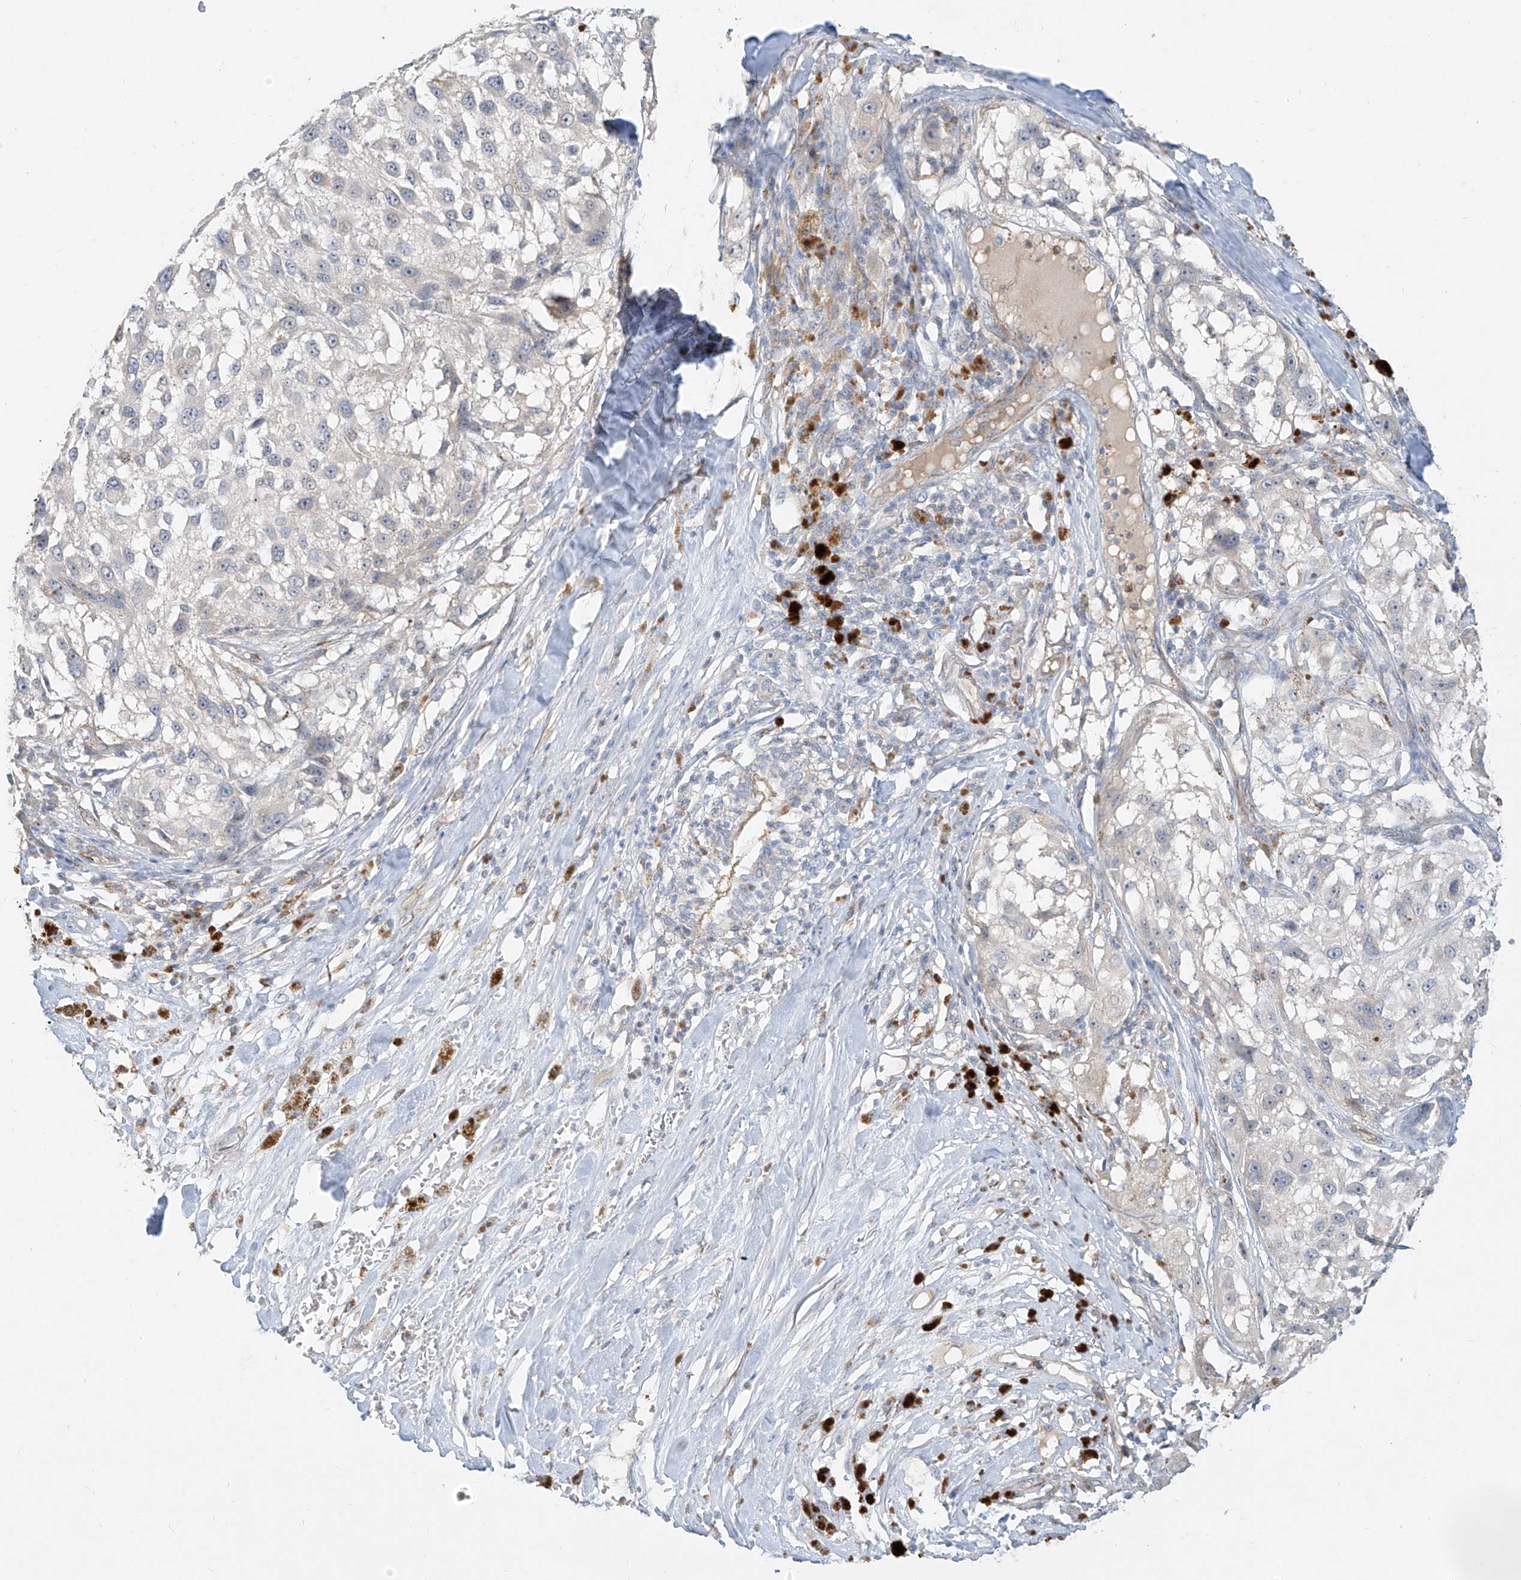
{"staining": {"intensity": "negative", "quantity": "none", "location": "none"}, "tissue": "melanoma", "cell_type": "Tumor cells", "image_type": "cancer", "snomed": [{"axis": "morphology", "description": "Necrosis, NOS"}, {"axis": "morphology", "description": "Malignant melanoma, NOS"}, {"axis": "topography", "description": "Skin"}], "caption": "Protein analysis of melanoma demonstrates no significant staining in tumor cells.", "gene": "C2orf42", "patient": {"sex": "female", "age": 87}}